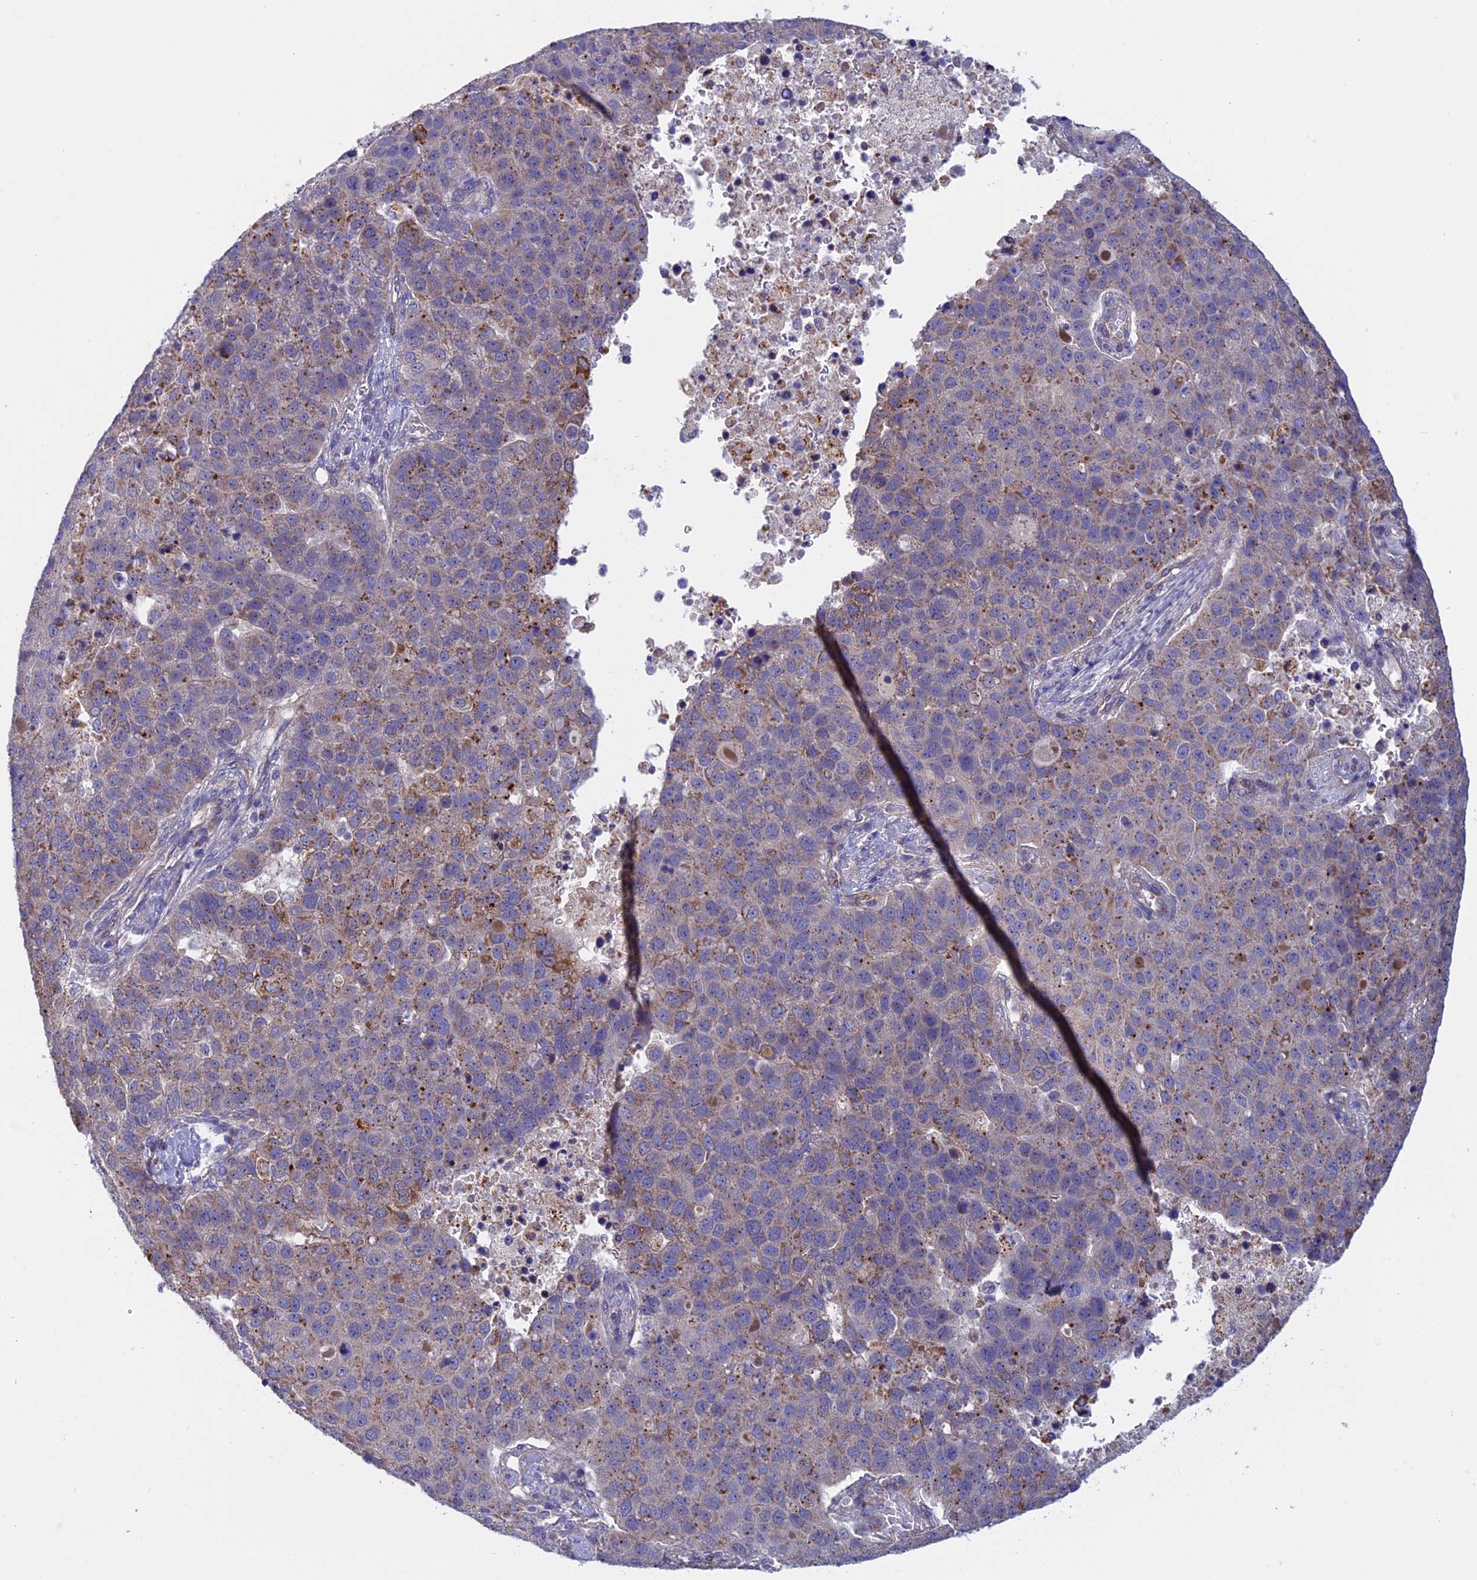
{"staining": {"intensity": "moderate", "quantity": "25%-75%", "location": "cytoplasmic/membranous"}, "tissue": "pancreatic cancer", "cell_type": "Tumor cells", "image_type": "cancer", "snomed": [{"axis": "morphology", "description": "Adenocarcinoma, NOS"}, {"axis": "topography", "description": "Pancreas"}], "caption": "Adenocarcinoma (pancreatic) tissue displays moderate cytoplasmic/membranous expression in approximately 25%-75% of tumor cells, visualized by immunohistochemistry. The staining was performed using DAB (3,3'-diaminobenzidine) to visualize the protein expression in brown, while the nuclei were stained in blue with hematoxylin (Magnification: 20x).", "gene": "ETFDH", "patient": {"sex": "female", "age": 61}}